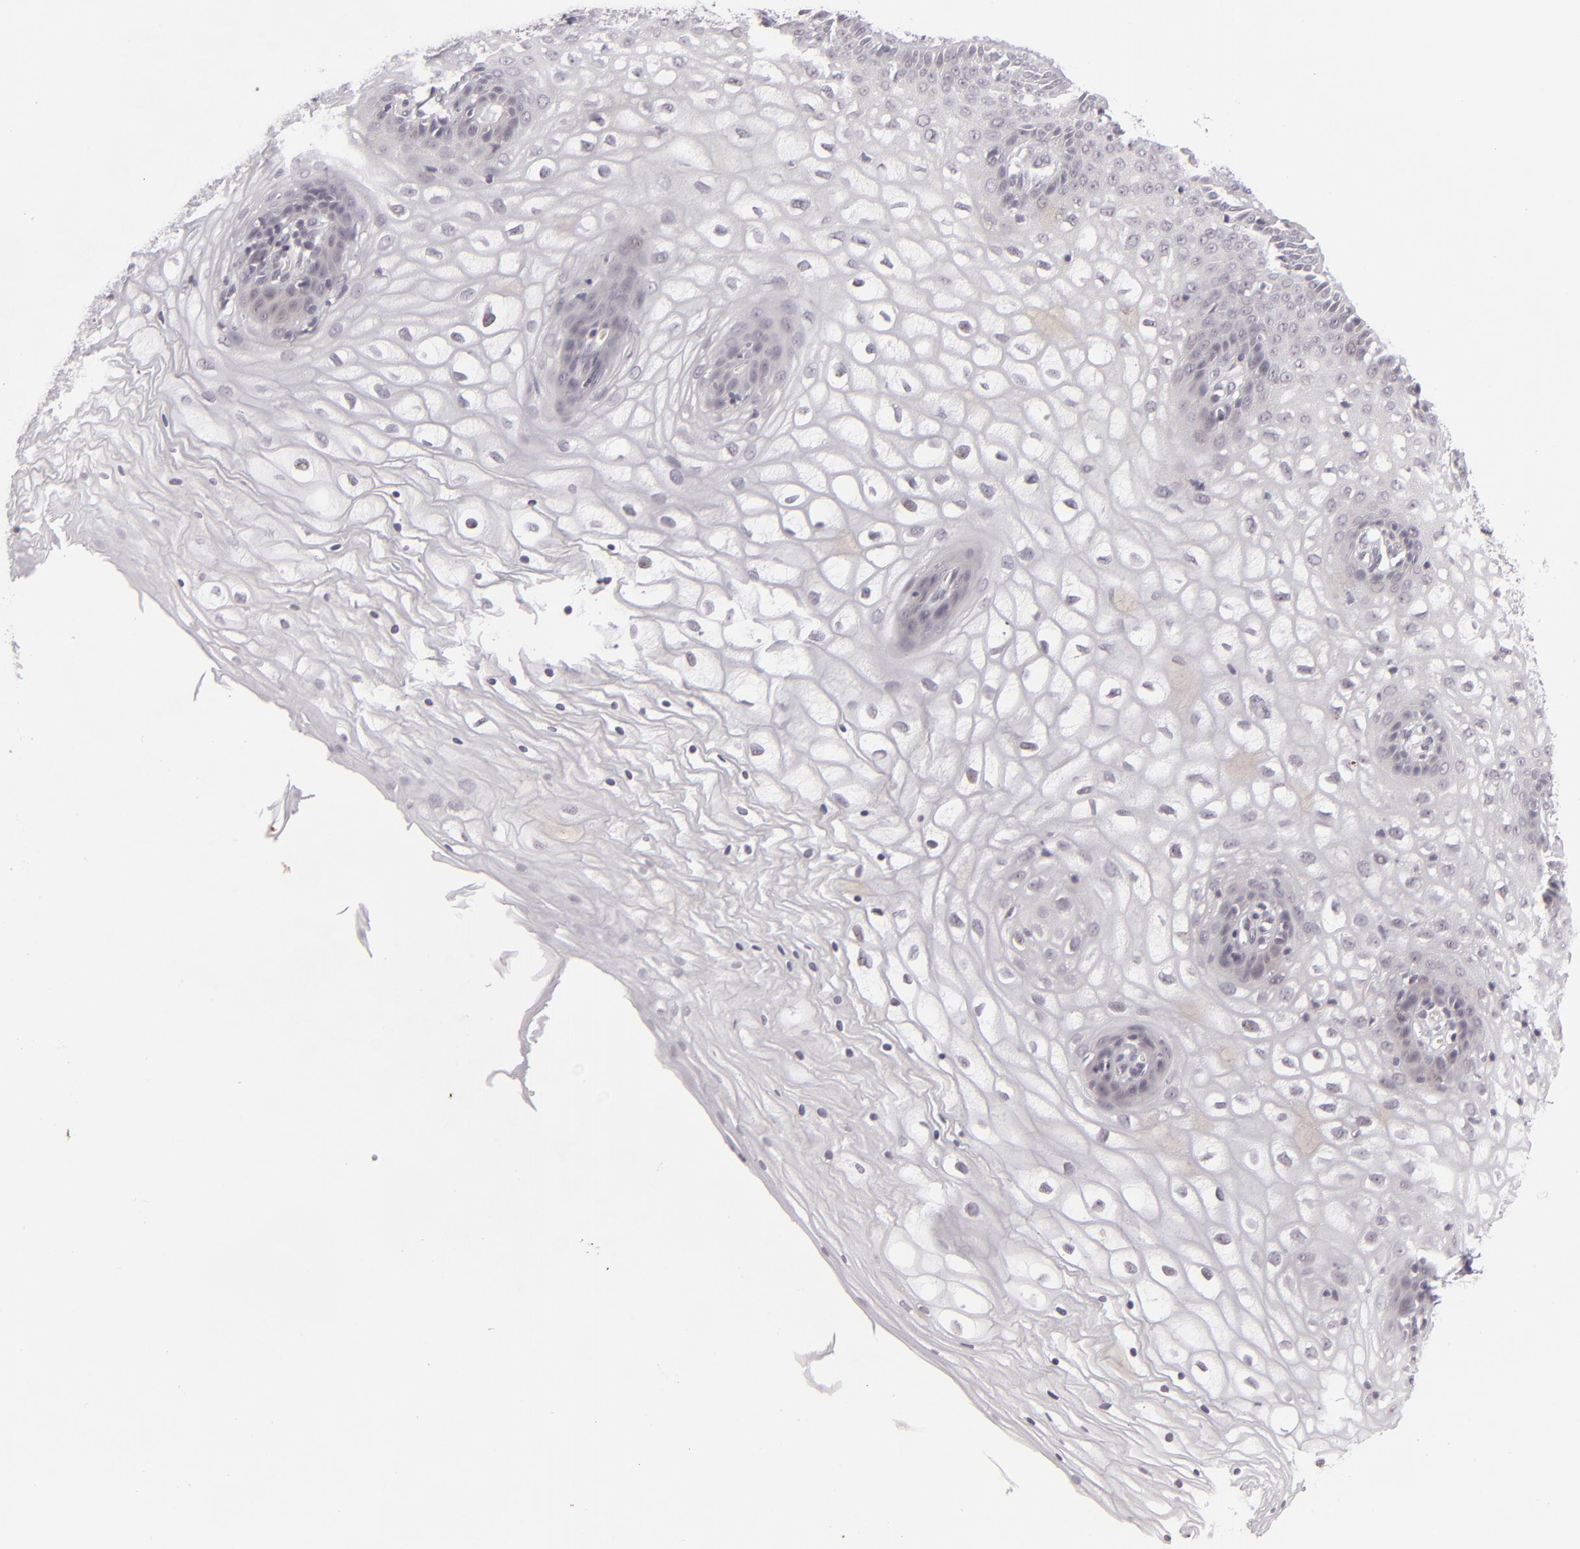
{"staining": {"intensity": "negative", "quantity": "none", "location": "none"}, "tissue": "vagina", "cell_type": "Squamous epithelial cells", "image_type": "normal", "snomed": [{"axis": "morphology", "description": "Normal tissue, NOS"}, {"axis": "topography", "description": "Vagina"}], "caption": "The immunohistochemistry (IHC) photomicrograph has no significant staining in squamous epithelial cells of vagina.", "gene": "DLG3", "patient": {"sex": "female", "age": 34}}